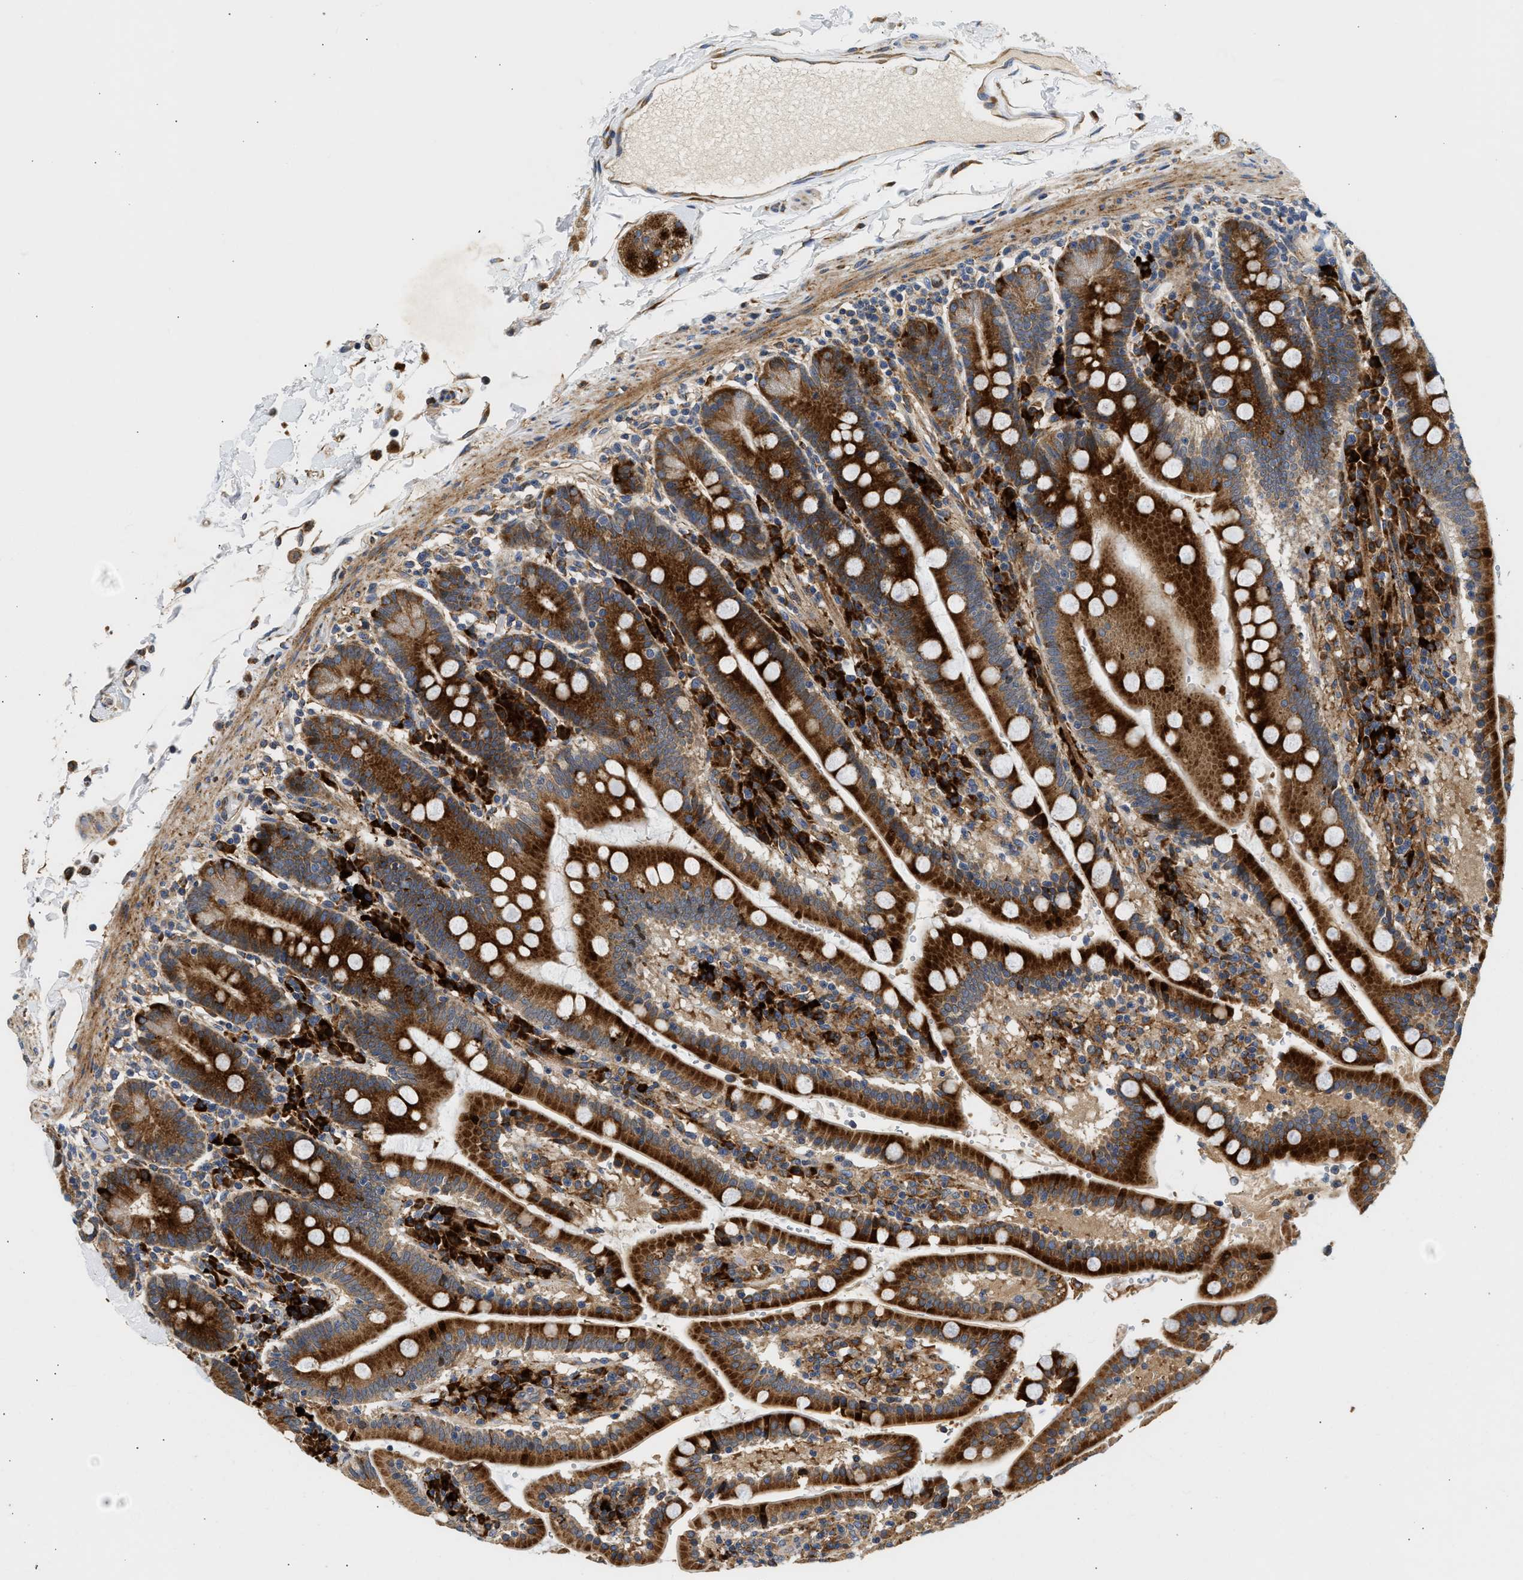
{"staining": {"intensity": "strong", "quantity": ">75%", "location": "cytoplasmic/membranous"}, "tissue": "duodenum", "cell_type": "Glandular cells", "image_type": "normal", "snomed": [{"axis": "morphology", "description": "Normal tissue, NOS"}, {"axis": "topography", "description": "Small intestine, NOS"}], "caption": "High-magnification brightfield microscopy of unremarkable duodenum stained with DAB (3,3'-diaminobenzidine) (brown) and counterstained with hematoxylin (blue). glandular cells exhibit strong cytoplasmic/membranous expression is identified in about>75% of cells. (DAB (3,3'-diaminobenzidine) = brown stain, brightfield microscopy at high magnification).", "gene": "AMZ1", "patient": {"sex": "female", "age": 71}}